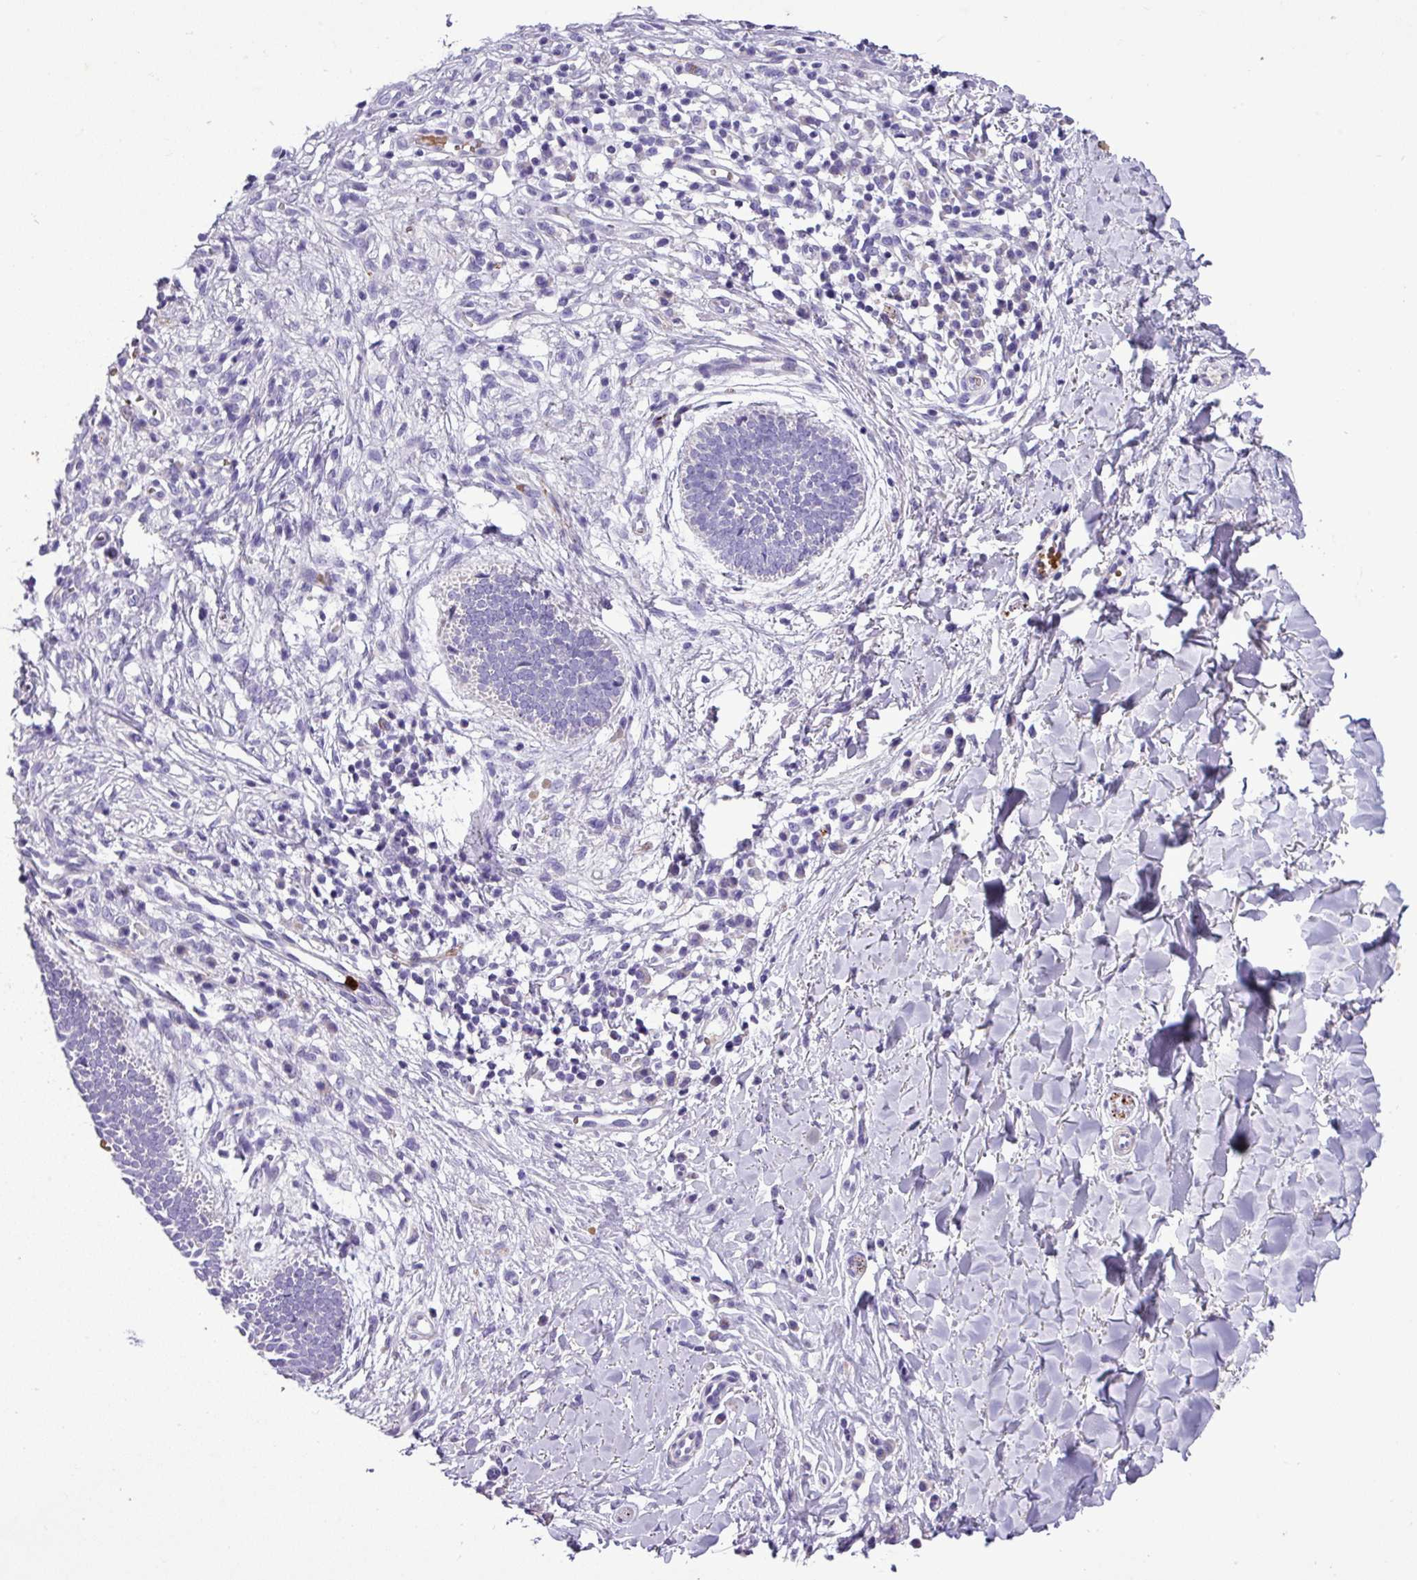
{"staining": {"intensity": "negative", "quantity": "none", "location": "none"}, "tissue": "skin cancer", "cell_type": "Tumor cells", "image_type": "cancer", "snomed": [{"axis": "morphology", "description": "Basal cell carcinoma"}, {"axis": "topography", "description": "Skin"}], "caption": "IHC of skin cancer displays no expression in tumor cells.", "gene": "MGAT4B", "patient": {"sex": "male", "age": 49}}